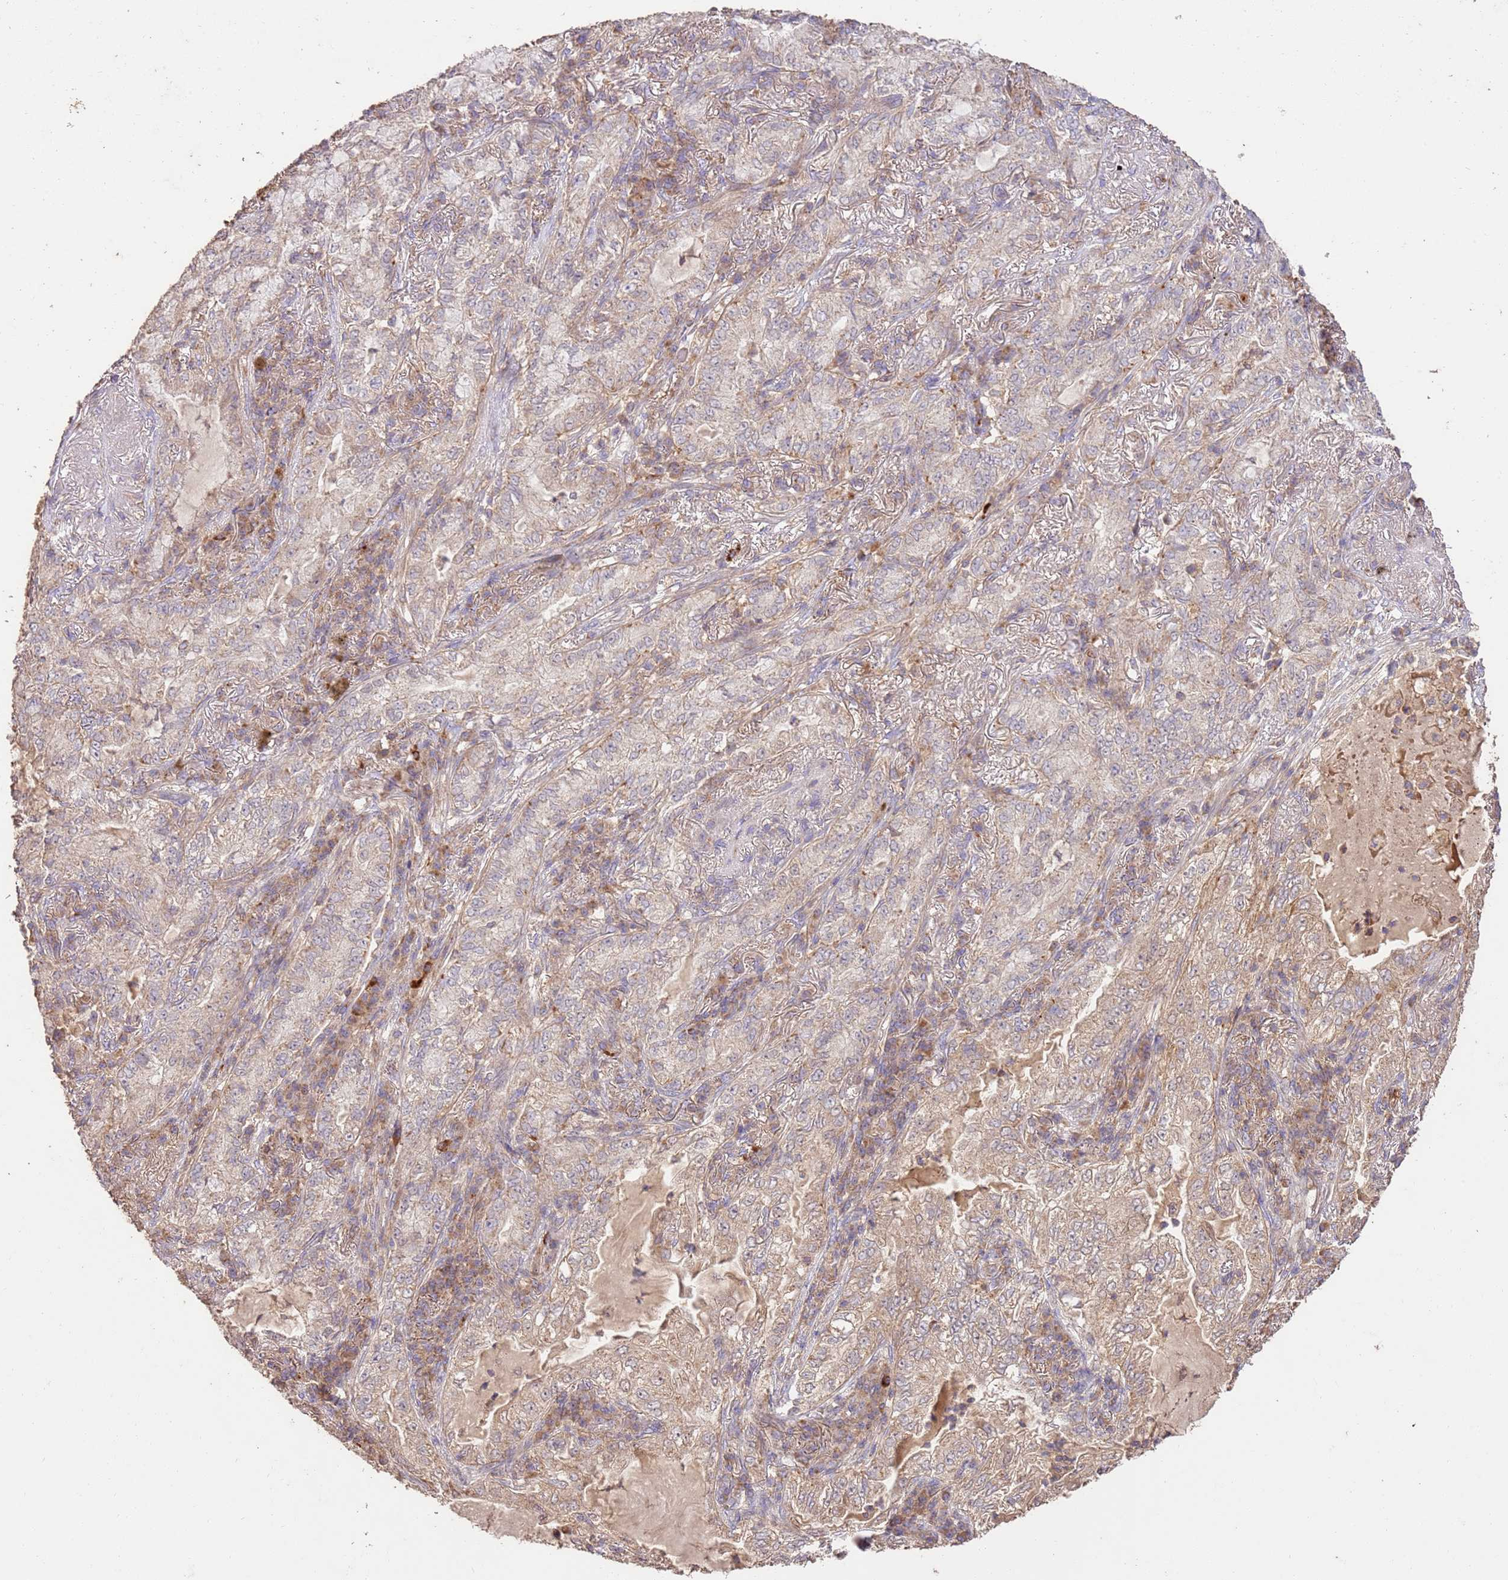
{"staining": {"intensity": "weak", "quantity": "25%-75%", "location": "cytoplasmic/membranous"}, "tissue": "lung cancer", "cell_type": "Tumor cells", "image_type": "cancer", "snomed": [{"axis": "morphology", "description": "Adenocarcinoma, NOS"}, {"axis": "topography", "description": "Lung"}], "caption": "Lung cancer stained for a protein shows weak cytoplasmic/membranous positivity in tumor cells.", "gene": "LRRC28", "patient": {"sex": "female", "age": 73}}